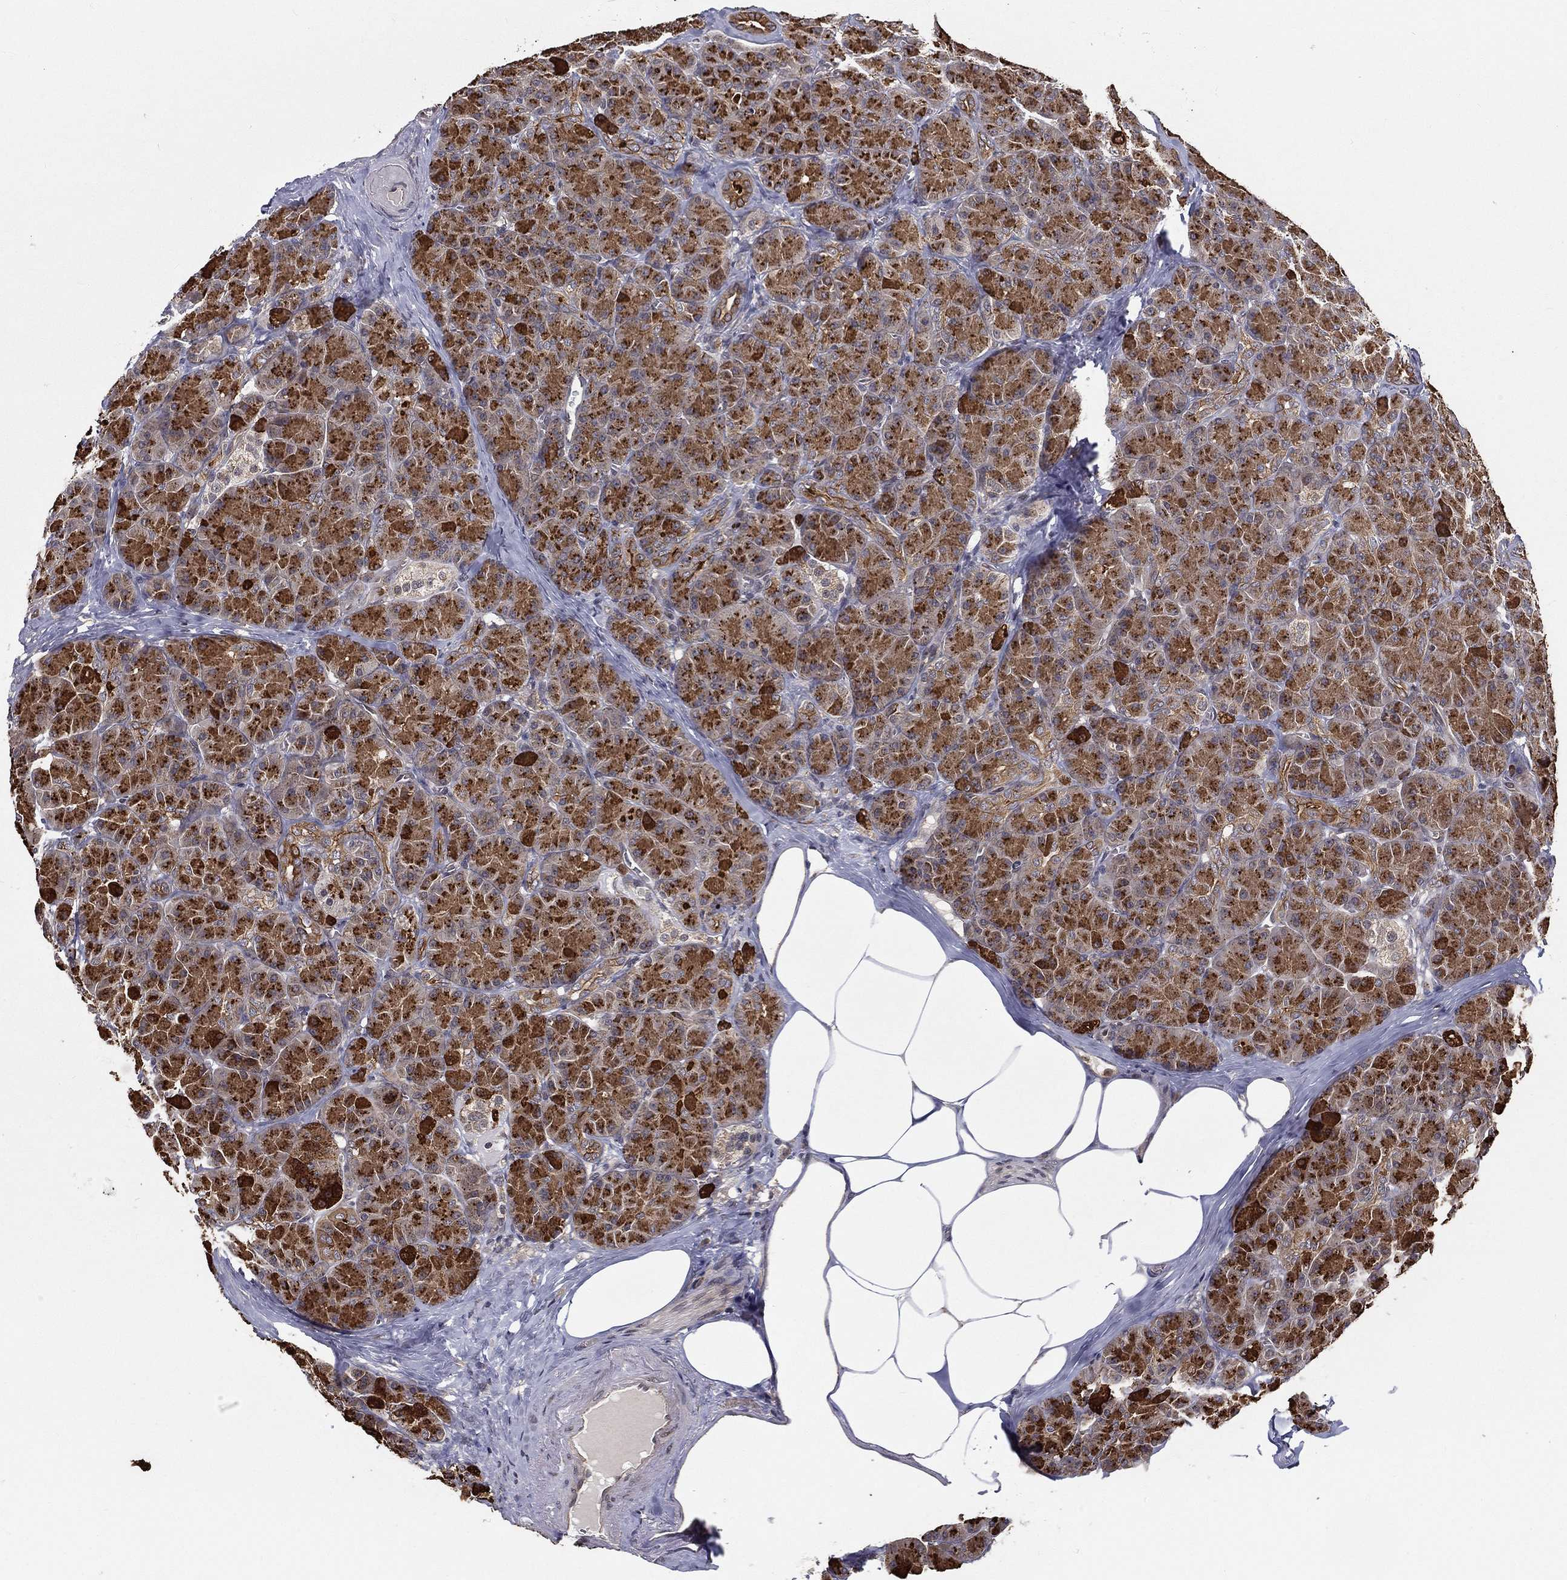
{"staining": {"intensity": "strong", "quantity": ">75%", "location": "cytoplasmic/membranous"}, "tissue": "pancreas", "cell_type": "Exocrine glandular cells", "image_type": "normal", "snomed": [{"axis": "morphology", "description": "Normal tissue, NOS"}, {"axis": "topography", "description": "Pancreas"}], "caption": "Exocrine glandular cells demonstrate high levels of strong cytoplasmic/membranous staining in about >75% of cells in benign pancreas.", "gene": "UACA", "patient": {"sex": "male", "age": 57}}